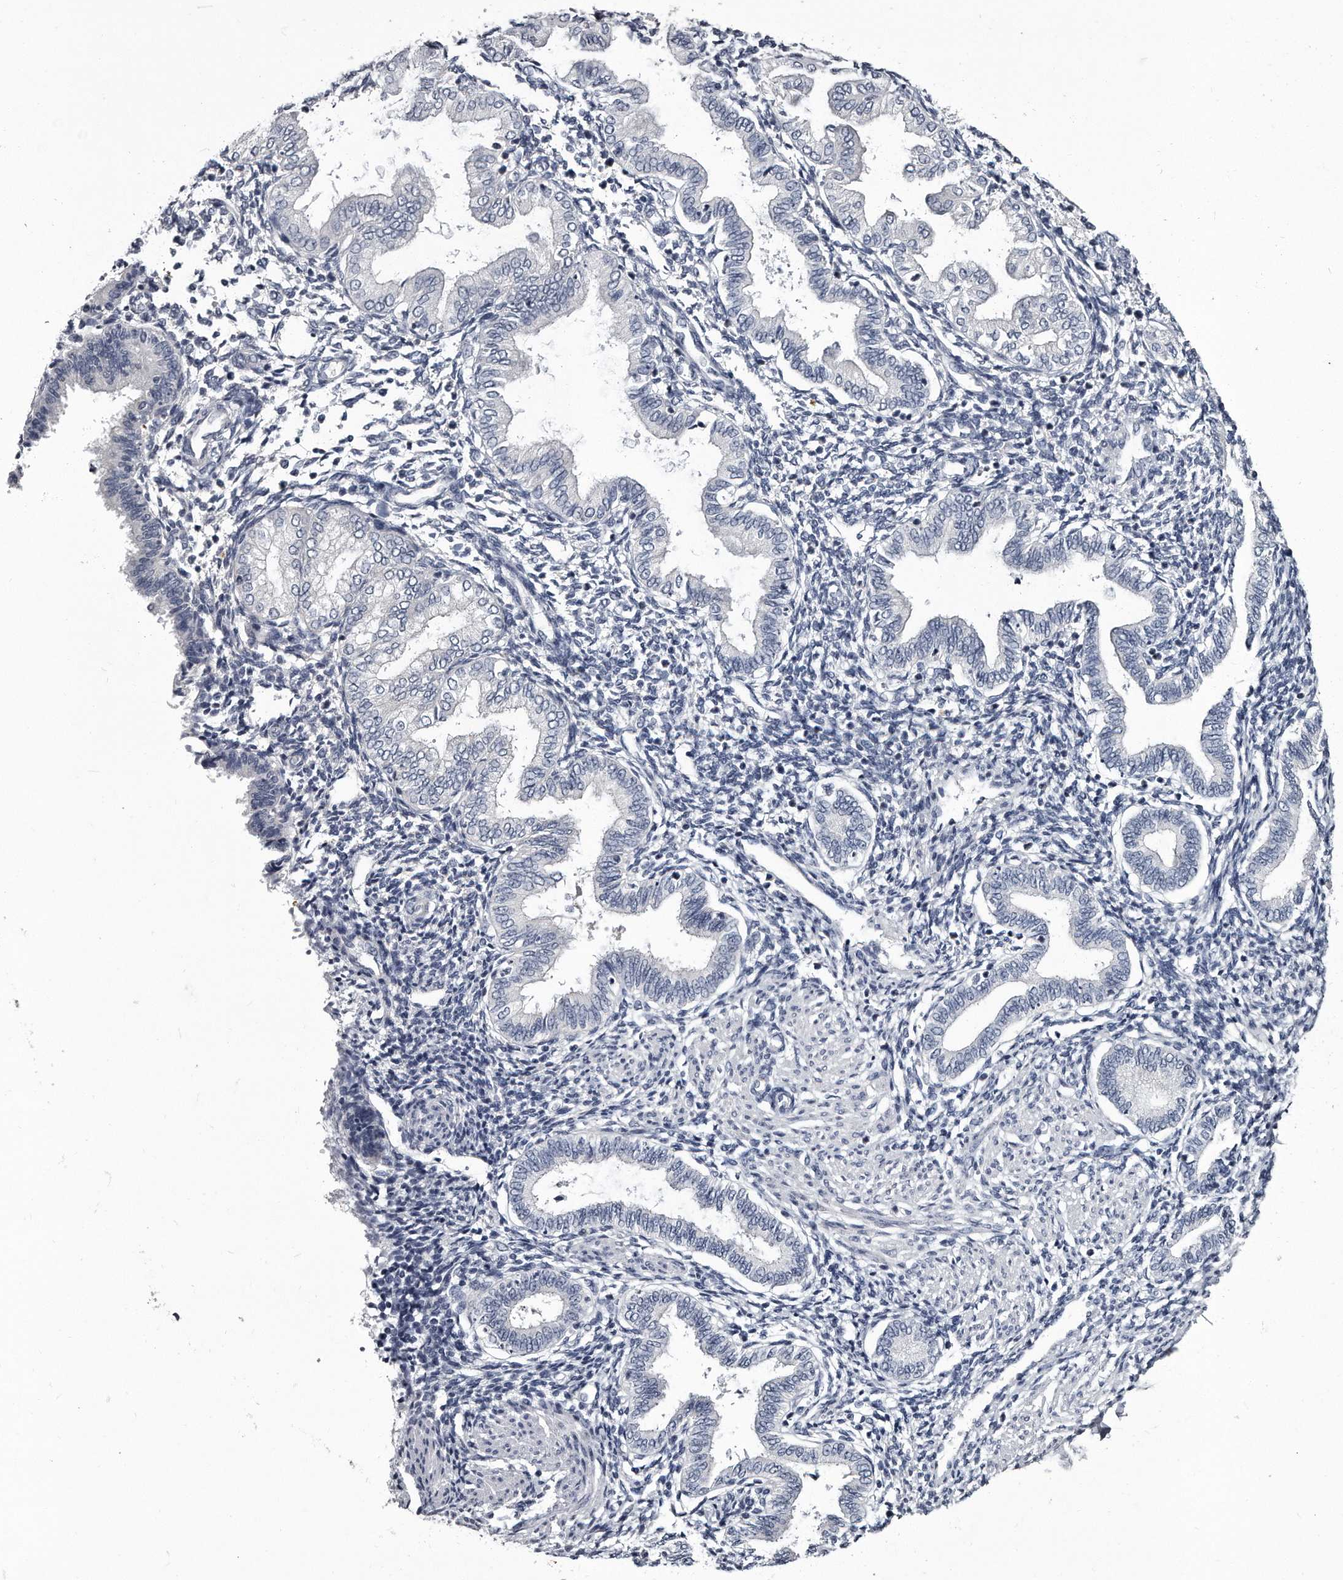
{"staining": {"intensity": "negative", "quantity": "none", "location": "none"}, "tissue": "endometrium", "cell_type": "Cells in endometrial stroma", "image_type": "normal", "snomed": [{"axis": "morphology", "description": "Normal tissue, NOS"}, {"axis": "topography", "description": "Endometrium"}], "caption": "Immunohistochemistry (IHC) image of normal endometrium: endometrium stained with DAB demonstrates no significant protein positivity in cells in endometrial stroma. (Brightfield microscopy of DAB (3,3'-diaminobenzidine) immunohistochemistry at high magnification).", "gene": "GAPVD1", "patient": {"sex": "female", "age": 53}}